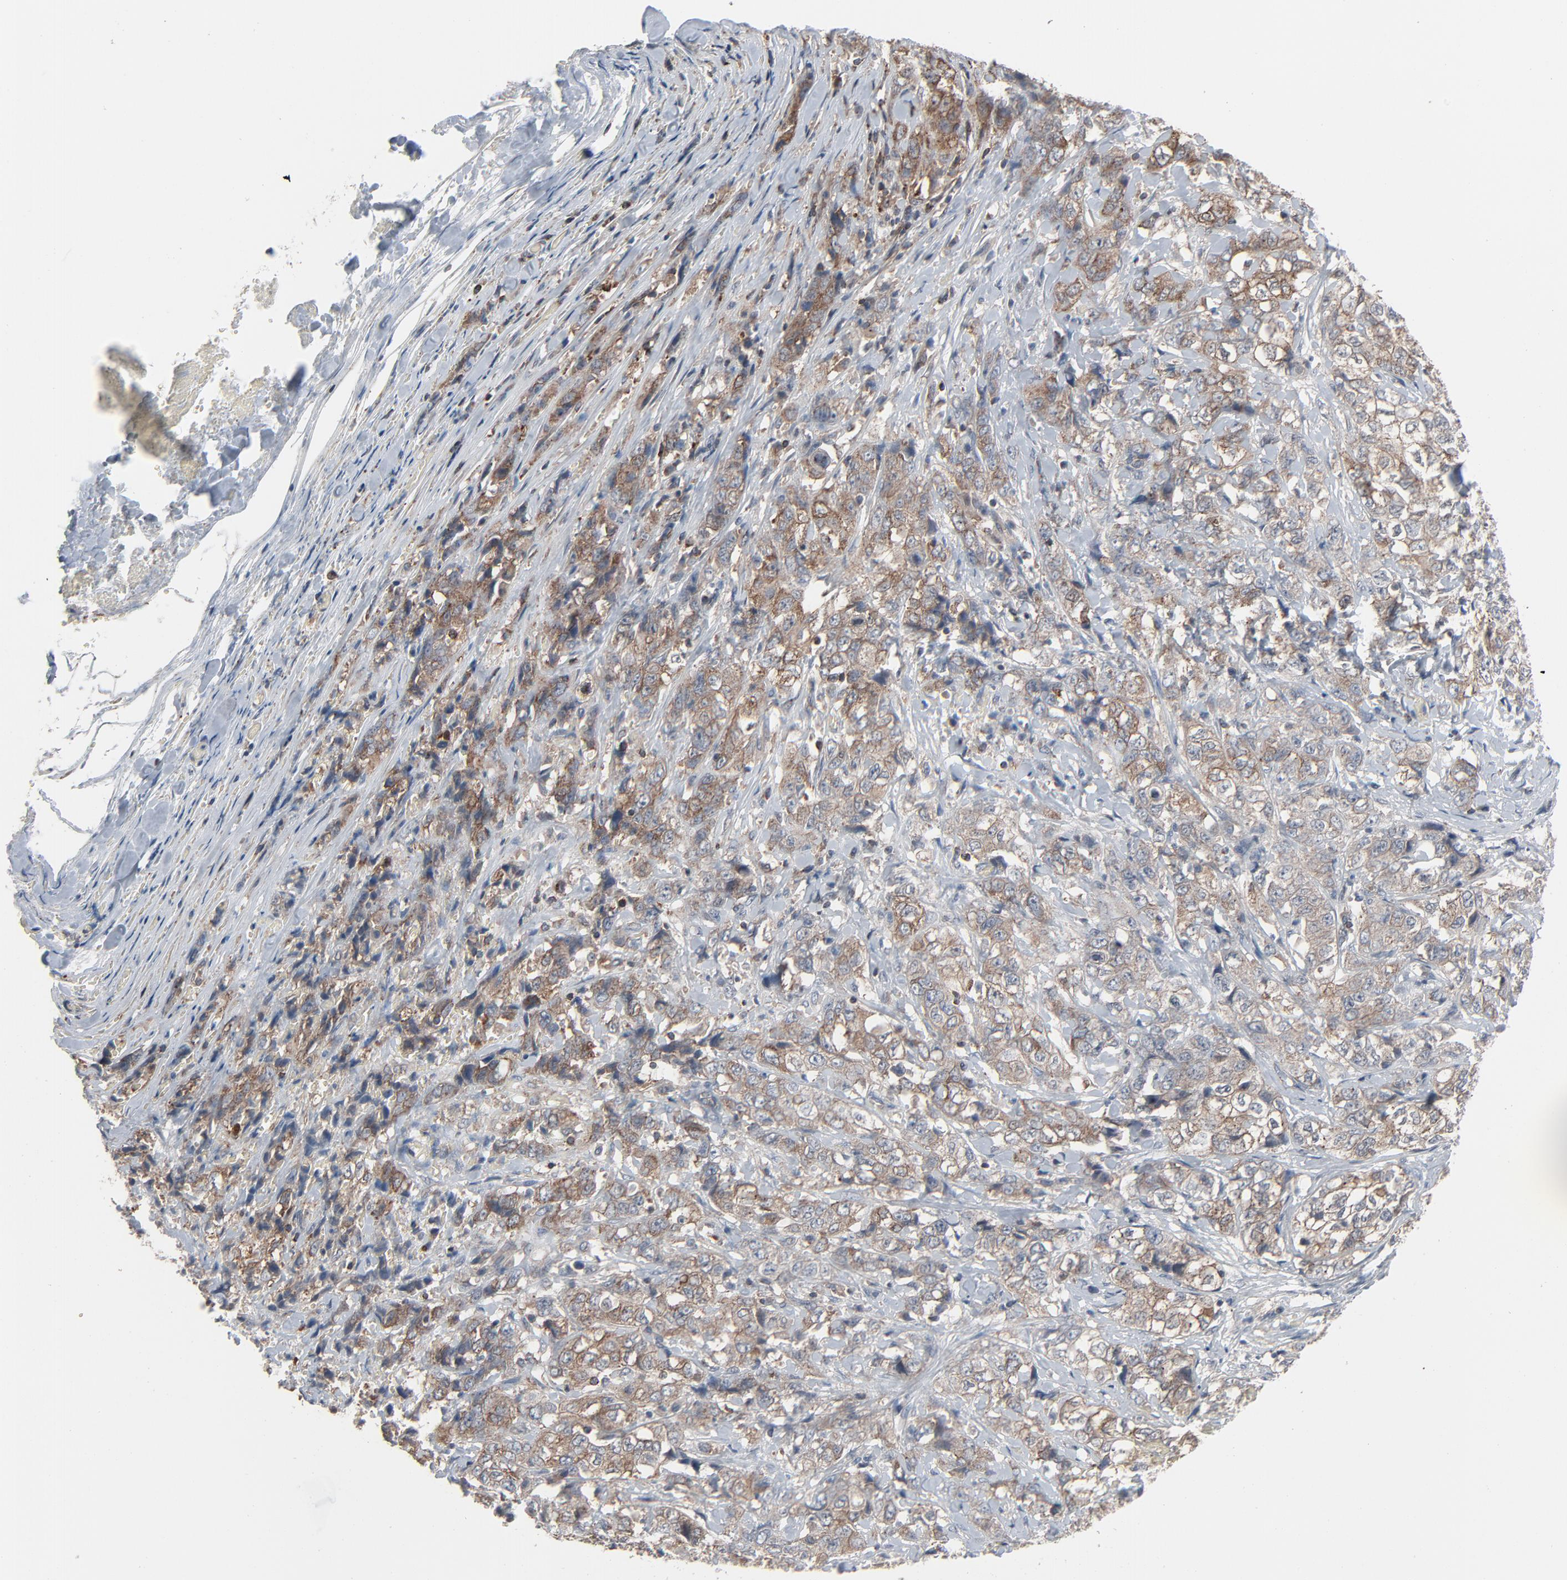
{"staining": {"intensity": "moderate", "quantity": ">75%", "location": "cytoplasmic/membranous"}, "tissue": "stomach cancer", "cell_type": "Tumor cells", "image_type": "cancer", "snomed": [{"axis": "morphology", "description": "Adenocarcinoma, NOS"}, {"axis": "topography", "description": "Stomach"}], "caption": "A photomicrograph of human stomach cancer (adenocarcinoma) stained for a protein exhibits moderate cytoplasmic/membranous brown staining in tumor cells.", "gene": "OPTN", "patient": {"sex": "male", "age": 48}}